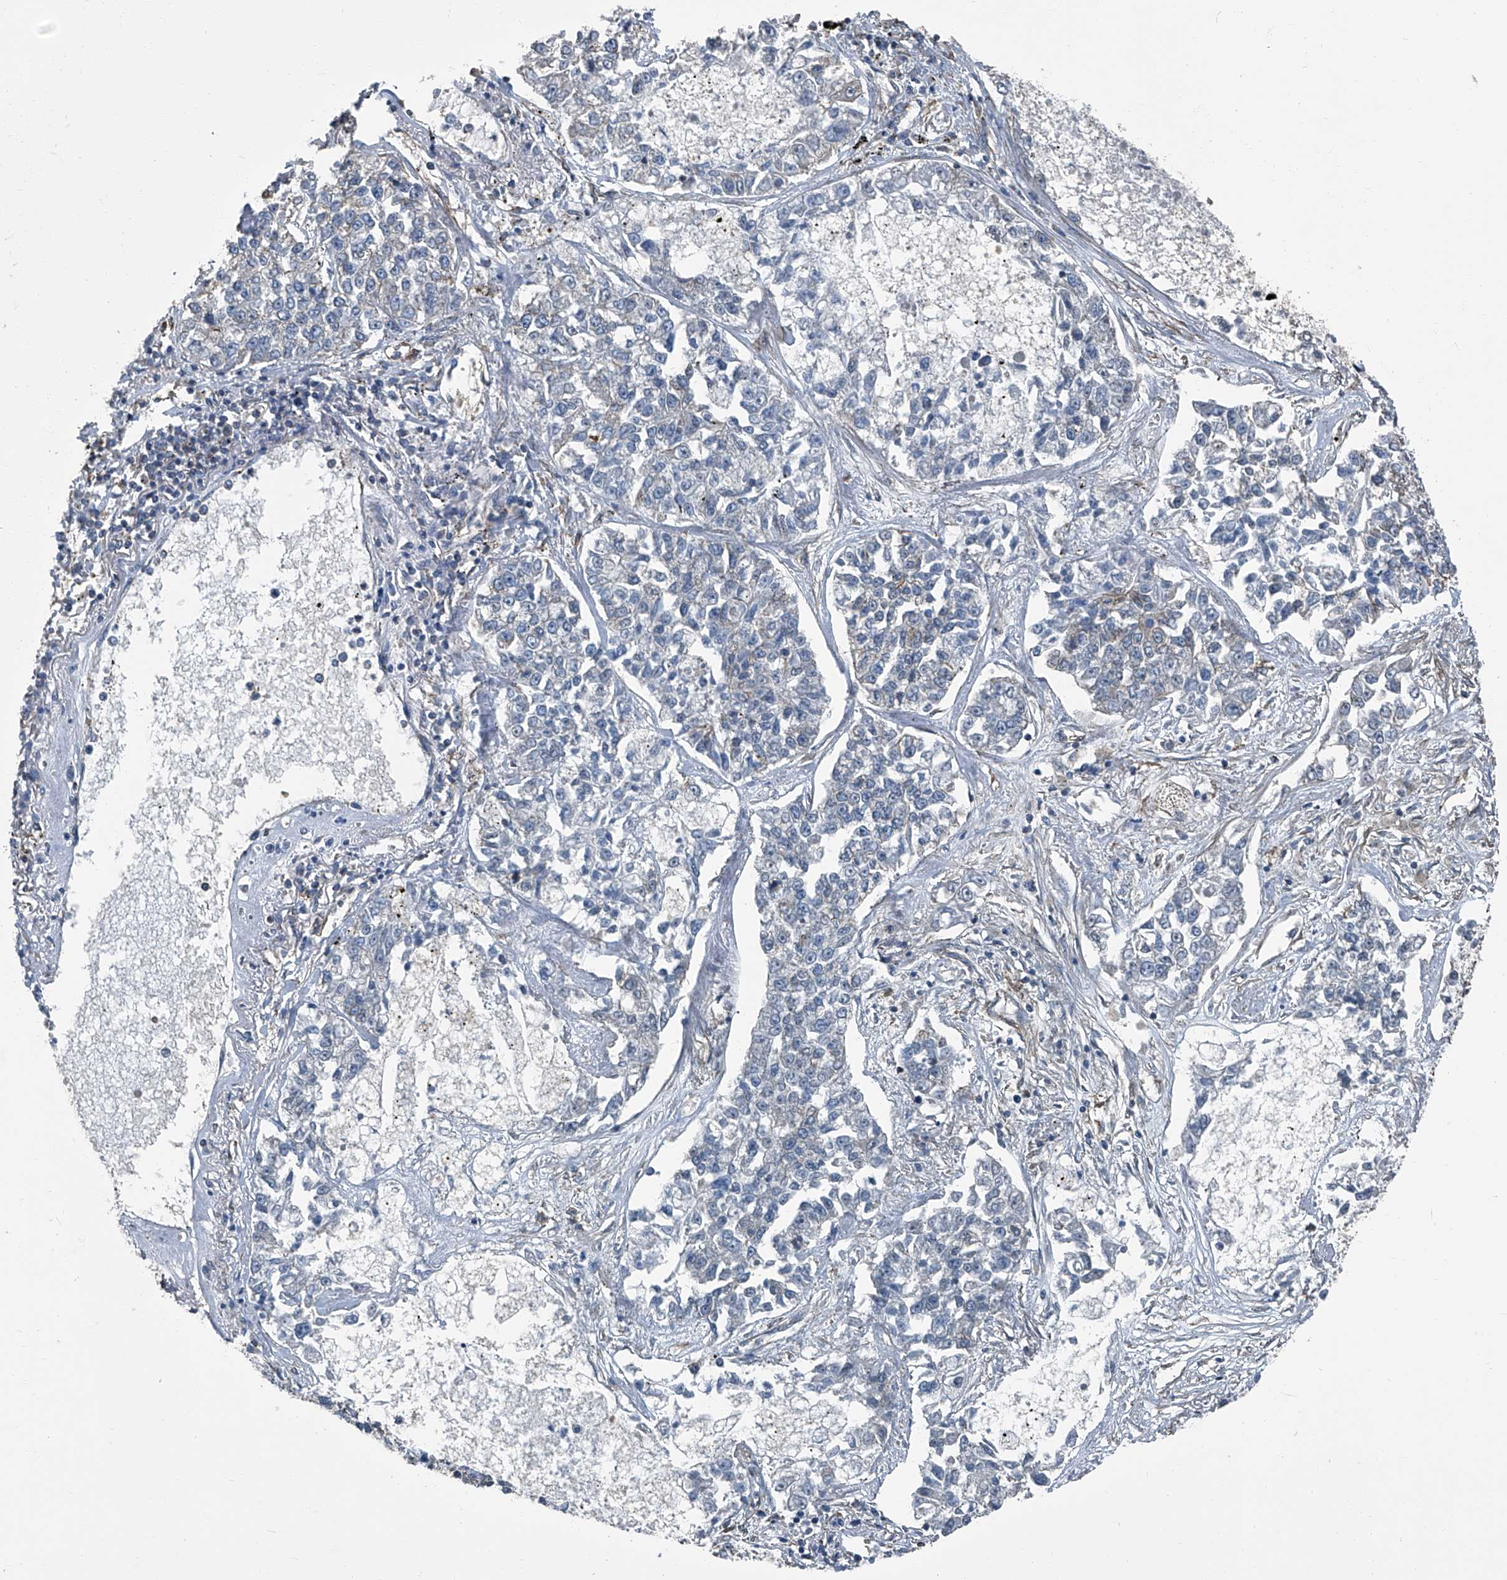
{"staining": {"intensity": "negative", "quantity": "none", "location": "none"}, "tissue": "lung cancer", "cell_type": "Tumor cells", "image_type": "cancer", "snomed": [{"axis": "morphology", "description": "Adenocarcinoma, NOS"}, {"axis": "topography", "description": "Lung"}], "caption": "Immunohistochemical staining of human lung cancer (adenocarcinoma) exhibits no significant expression in tumor cells. Nuclei are stained in blue.", "gene": "SEPTIN7", "patient": {"sex": "male", "age": 49}}